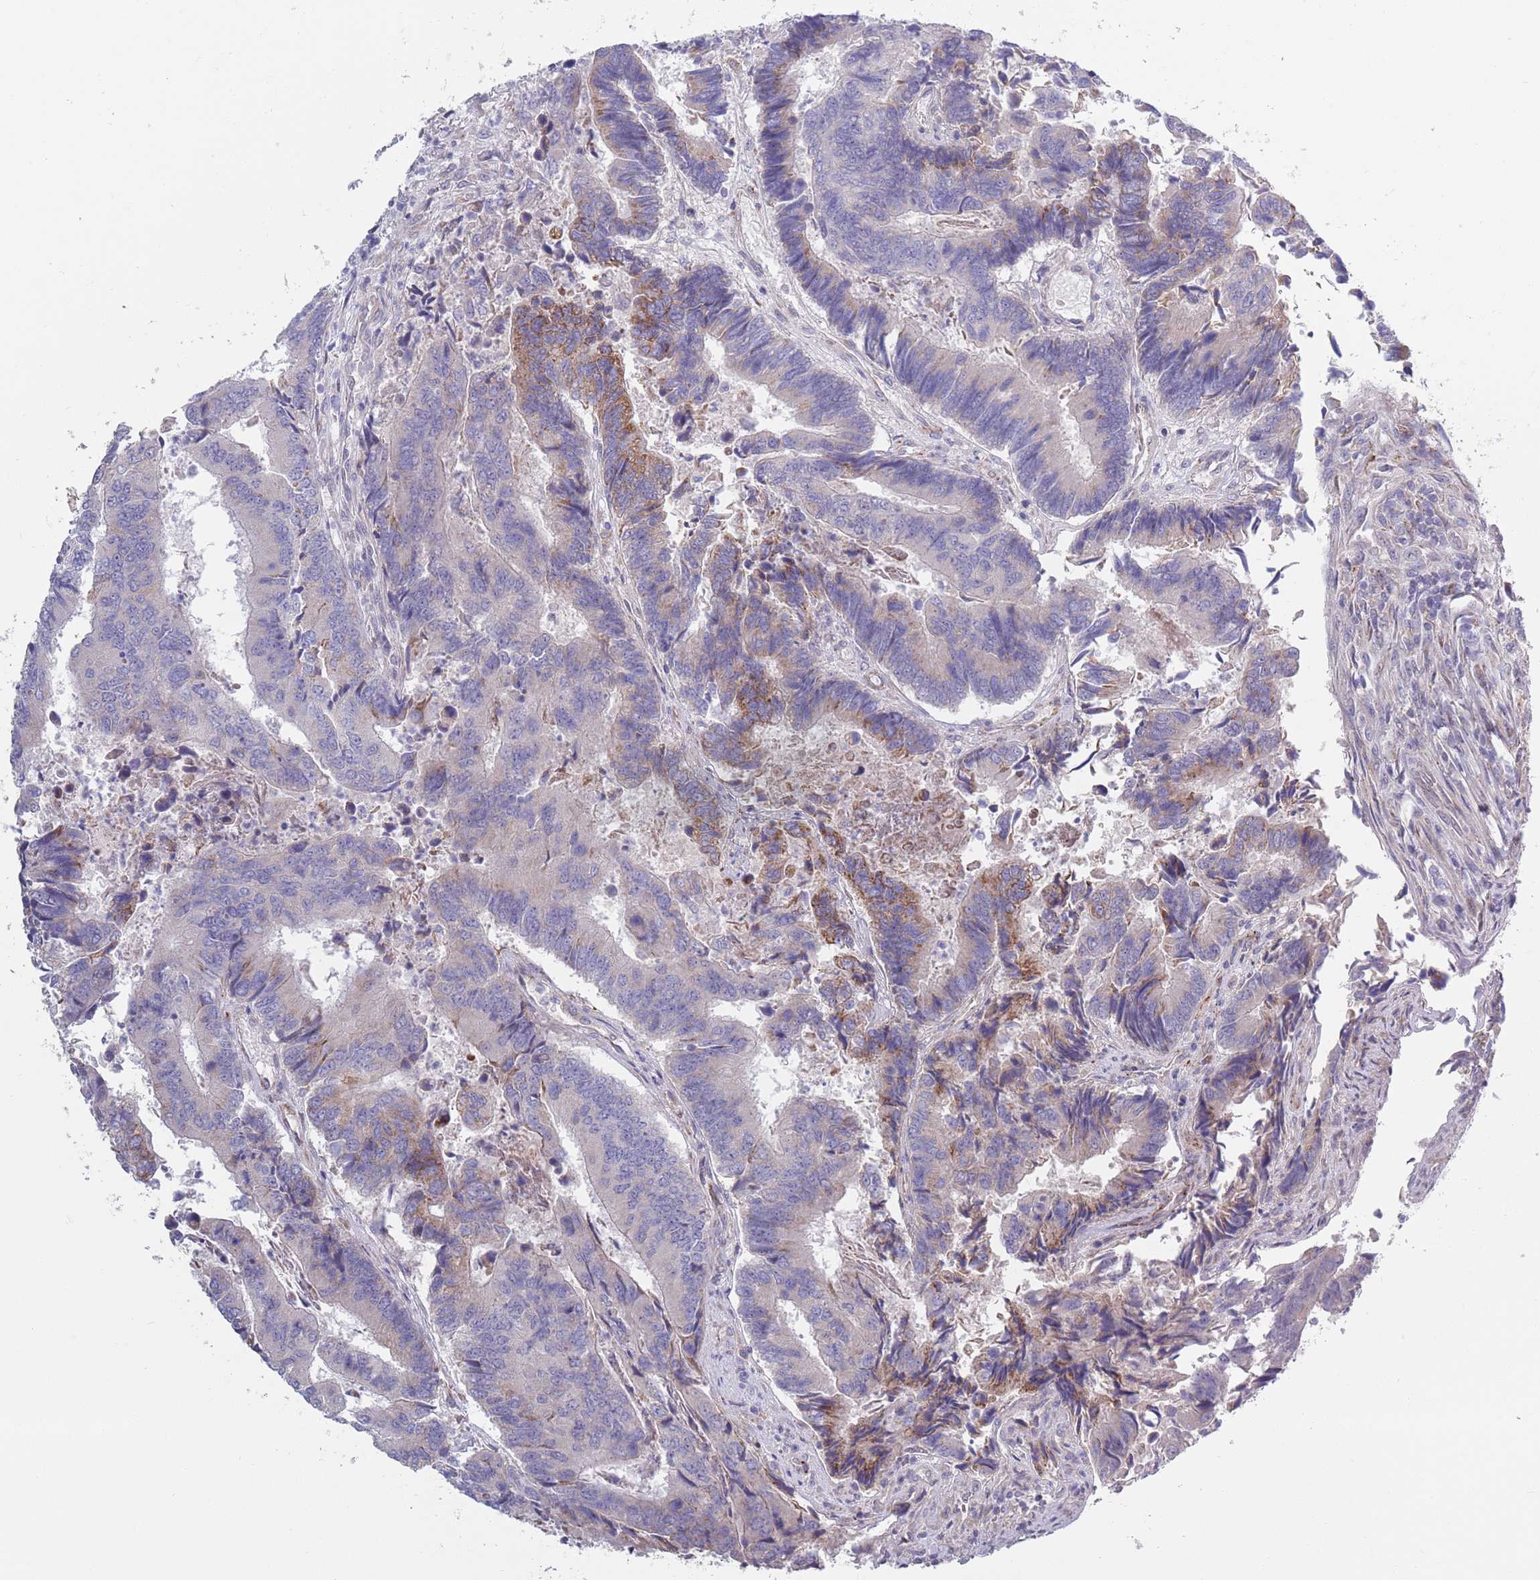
{"staining": {"intensity": "moderate", "quantity": "<25%", "location": "cytoplasmic/membranous"}, "tissue": "colorectal cancer", "cell_type": "Tumor cells", "image_type": "cancer", "snomed": [{"axis": "morphology", "description": "Adenocarcinoma, NOS"}, {"axis": "topography", "description": "Colon"}], "caption": "Colorectal cancer stained for a protein exhibits moderate cytoplasmic/membranous positivity in tumor cells.", "gene": "TYW1", "patient": {"sex": "female", "age": 67}}